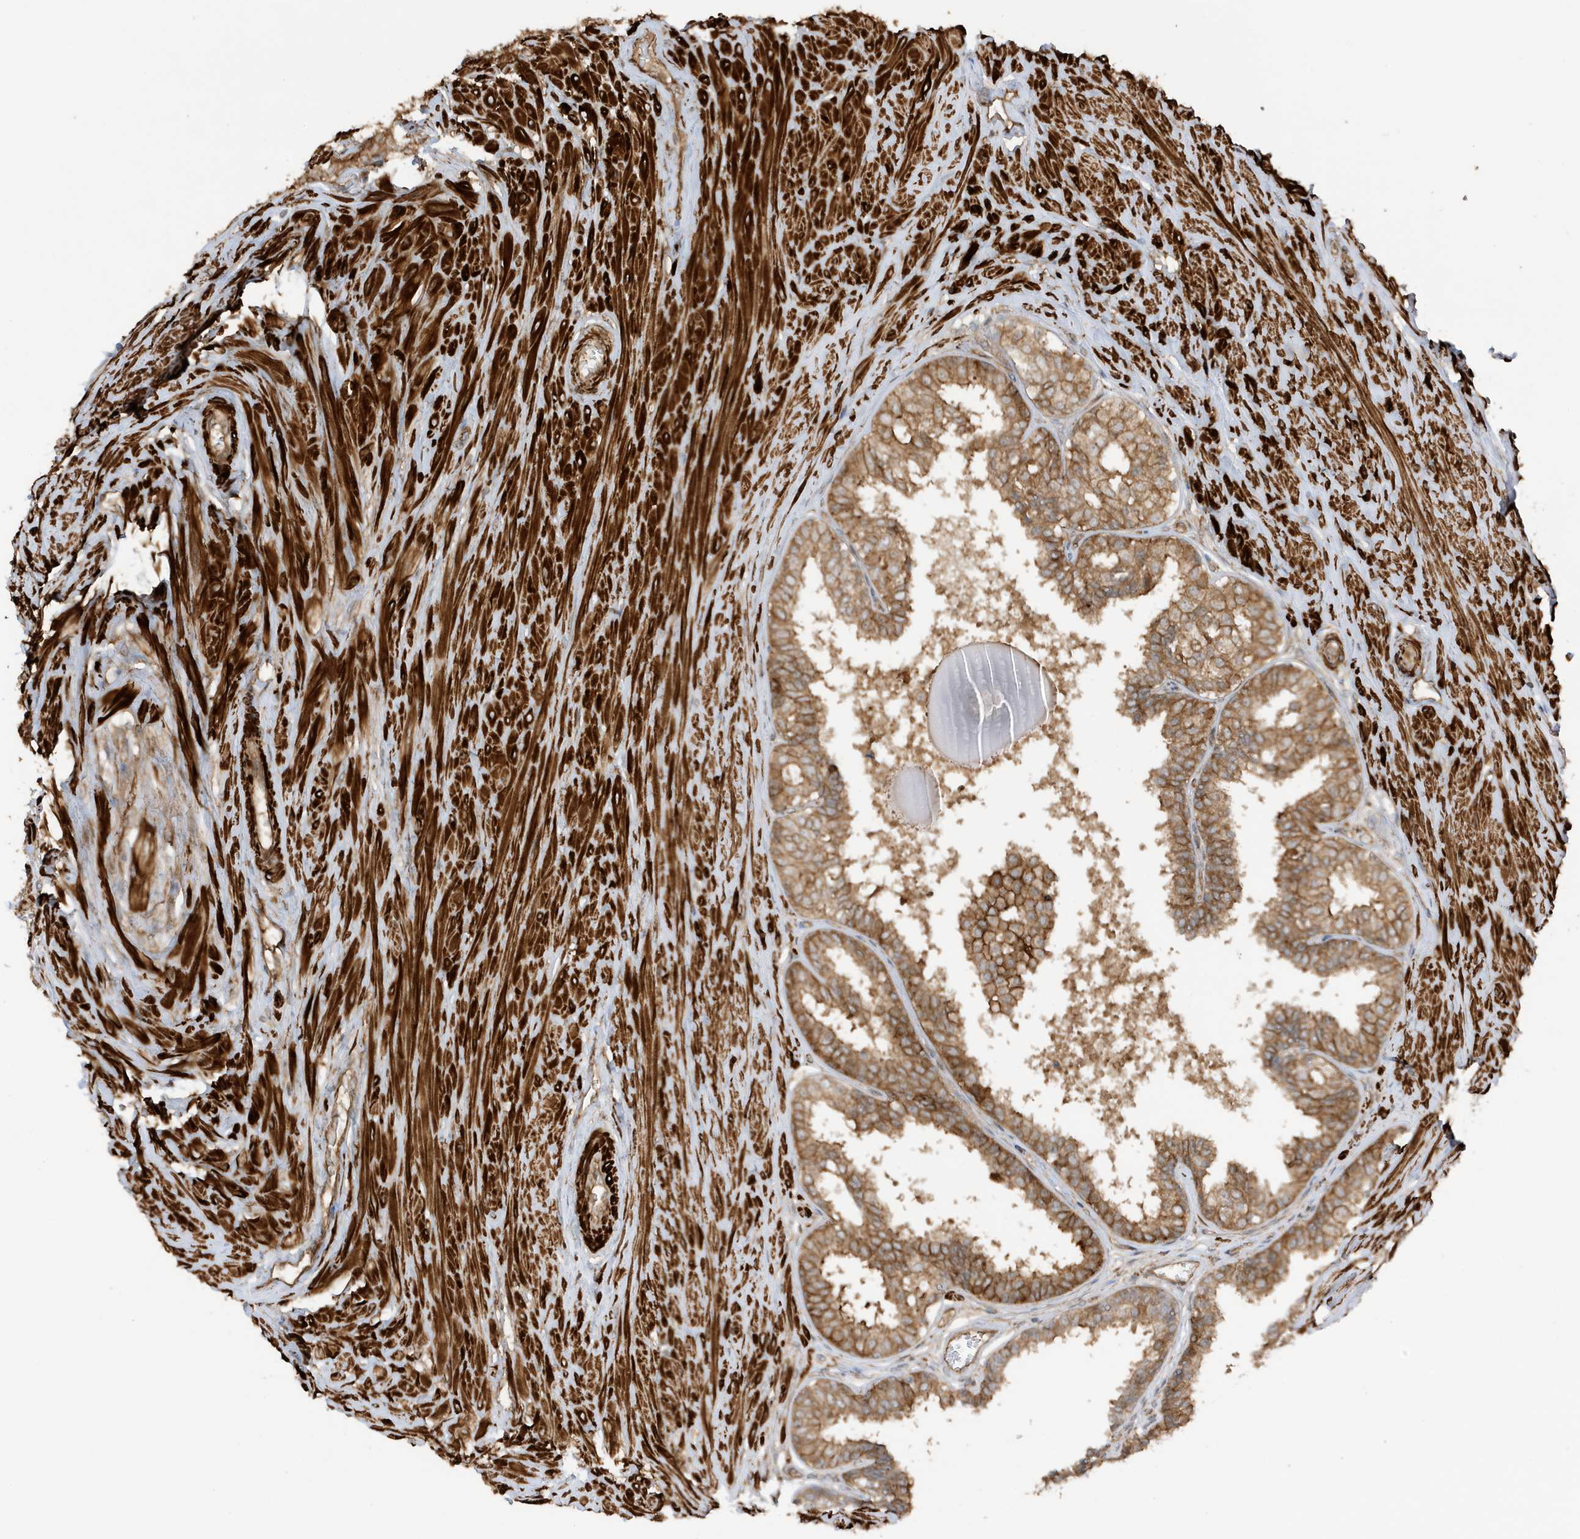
{"staining": {"intensity": "moderate", "quantity": ">75%", "location": "cytoplasmic/membranous"}, "tissue": "prostate", "cell_type": "Glandular cells", "image_type": "normal", "snomed": [{"axis": "morphology", "description": "Normal tissue, NOS"}, {"axis": "topography", "description": "Prostate"}], "caption": "This photomicrograph demonstrates IHC staining of unremarkable prostate, with medium moderate cytoplasmic/membranous expression in about >75% of glandular cells.", "gene": "CDC42EP3", "patient": {"sex": "male", "age": 48}}